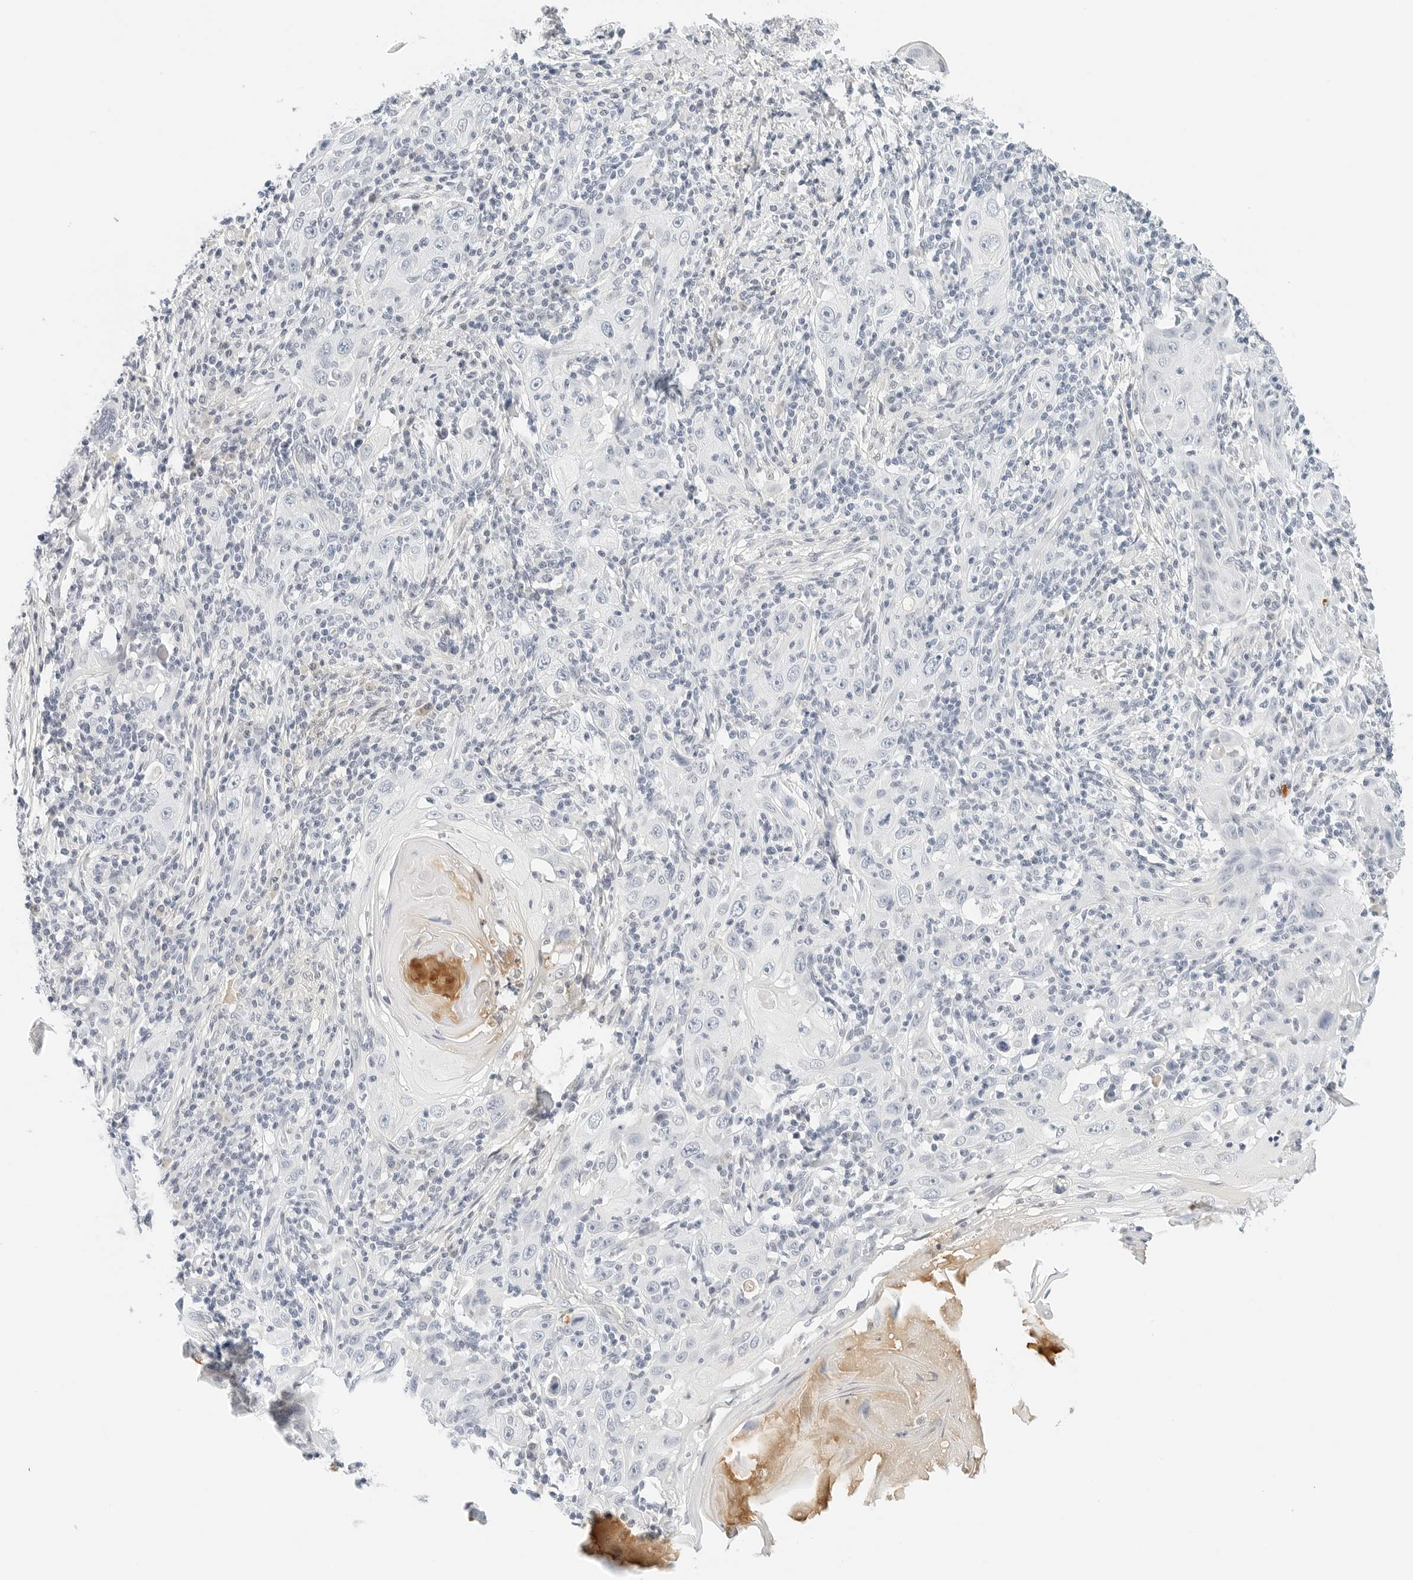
{"staining": {"intensity": "negative", "quantity": "none", "location": "none"}, "tissue": "skin cancer", "cell_type": "Tumor cells", "image_type": "cancer", "snomed": [{"axis": "morphology", "description": "Squamous cell carcinoma, NOS"}, {"axis": "topography", "description": "Skin"}], "caption": "The immunohistochemistry (IHC) micrograph has no significant positivity in tumor cells of skin cancer tissue.", "gene": "PKDCC", "patient": {"sex": "female", "age": 88}}